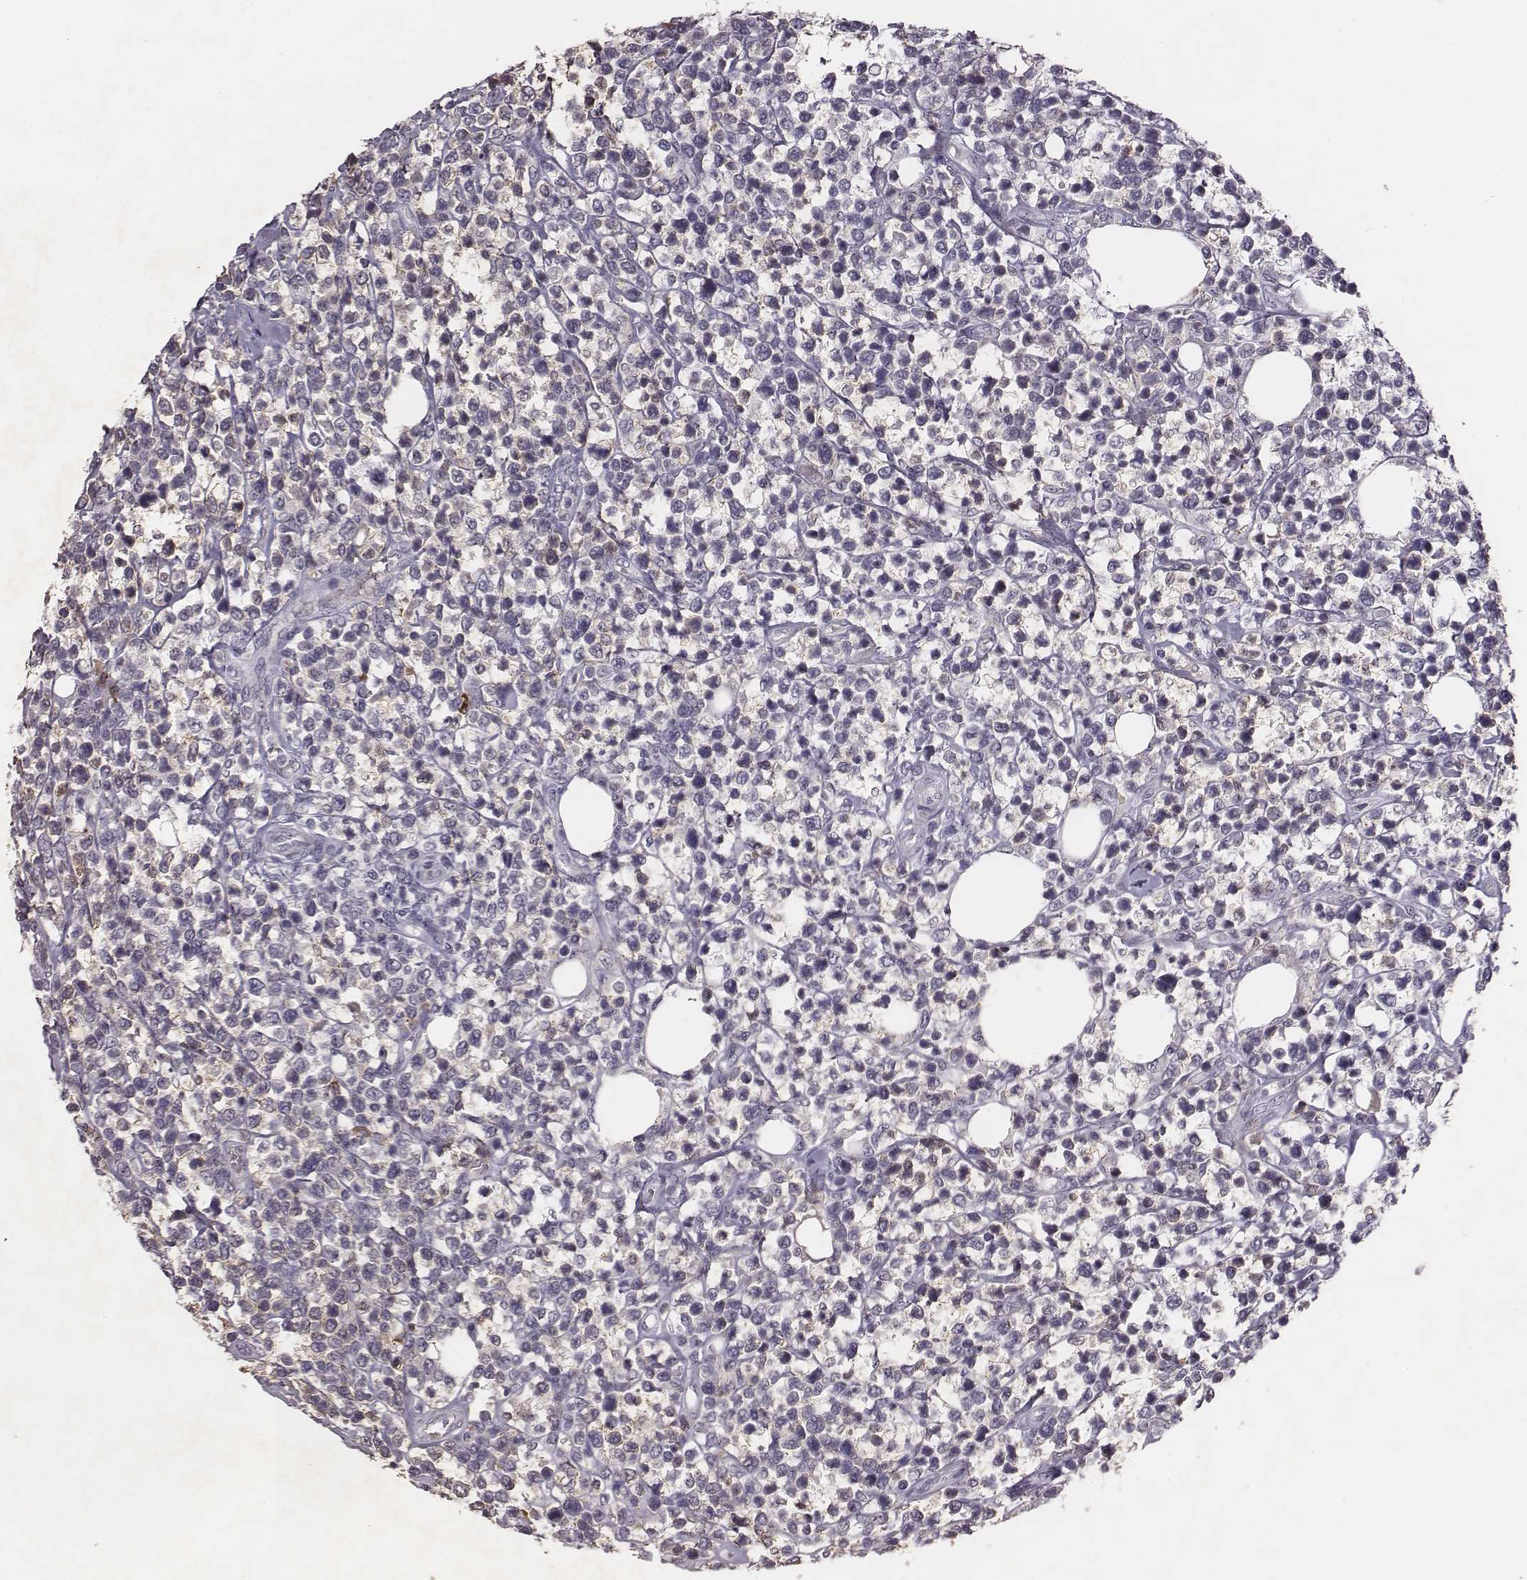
{"staining": {"intensity": "negative", "quantity": "none", "location": "none"}, "tissue": "lymphoma", "cell_type": "Tumor cells", "image_type": "cancer", "snomed": [{"axis": "morphology", "description": "Malignant lymphoma, non-Hodgkin's type, High grade"}, {"axis": "topography", "description": "Soft tissue"}], "caption": "Human high-grade malignant lymphoma, non-Hodgkin's type stained for a protein using immunohistochemistry (IHC) exhibits no positivity in tumor cells.", "gene": "SLC22A6", "patient": {"sex": "female", "age": 56}}